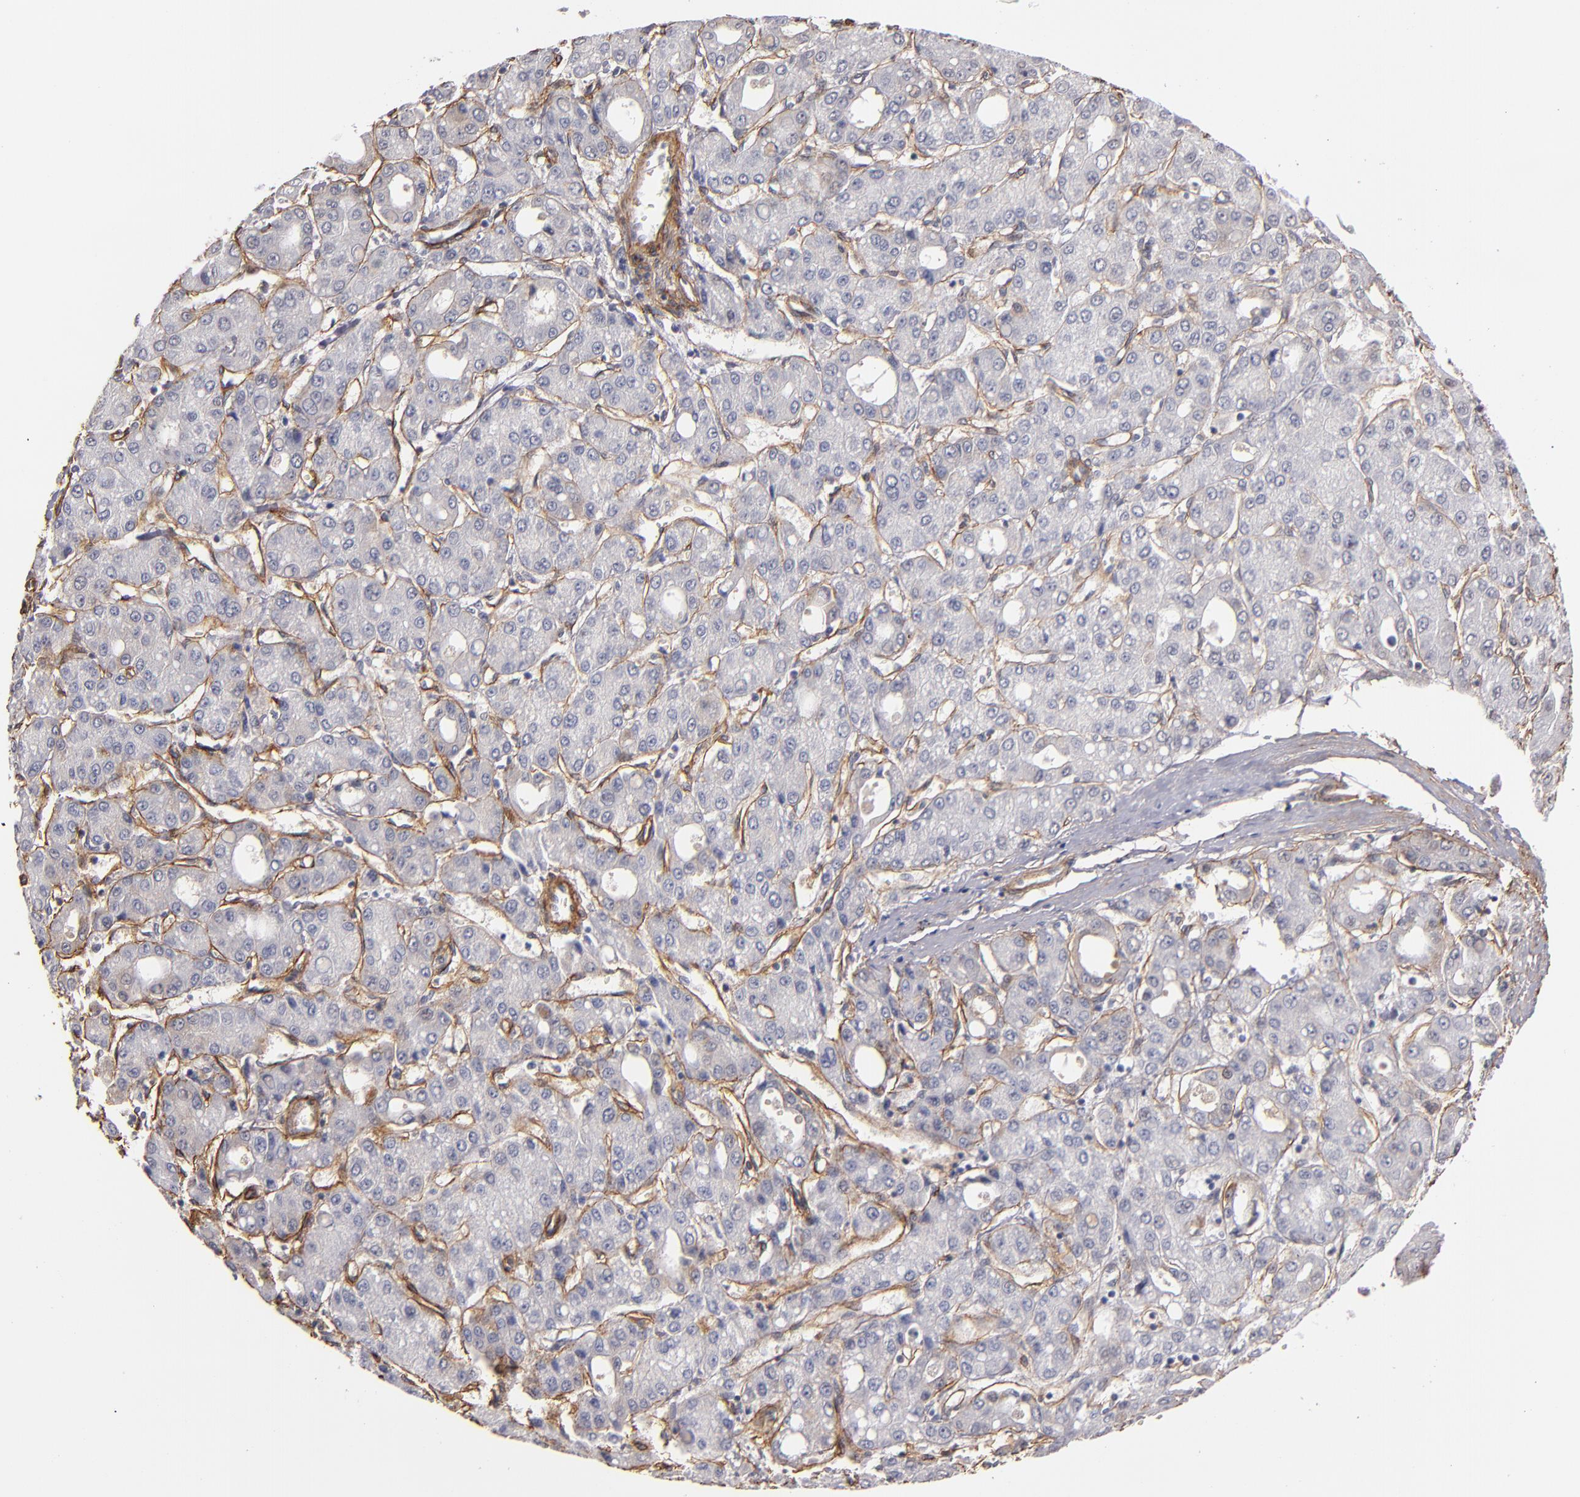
{"staining": {"intensity": "negative", "quantity": "none", "location": "none"}, "tissue": "liver cancer", "cell_type": "Tumor cells", "image_type": "cancer", "snomed": [{"axis": "morphology", "description": "Carcinoma, Hepatocellular, NOS"}, {"axis": "topography", "description": "Liver"}], "caption": "Human liver hepatocellular carcinoma stained for a protein using immunohistochemistry shows no positivity in tumor cells.", "gene": "LAMC1", "patient": {"sex": "male", "age": 69}}